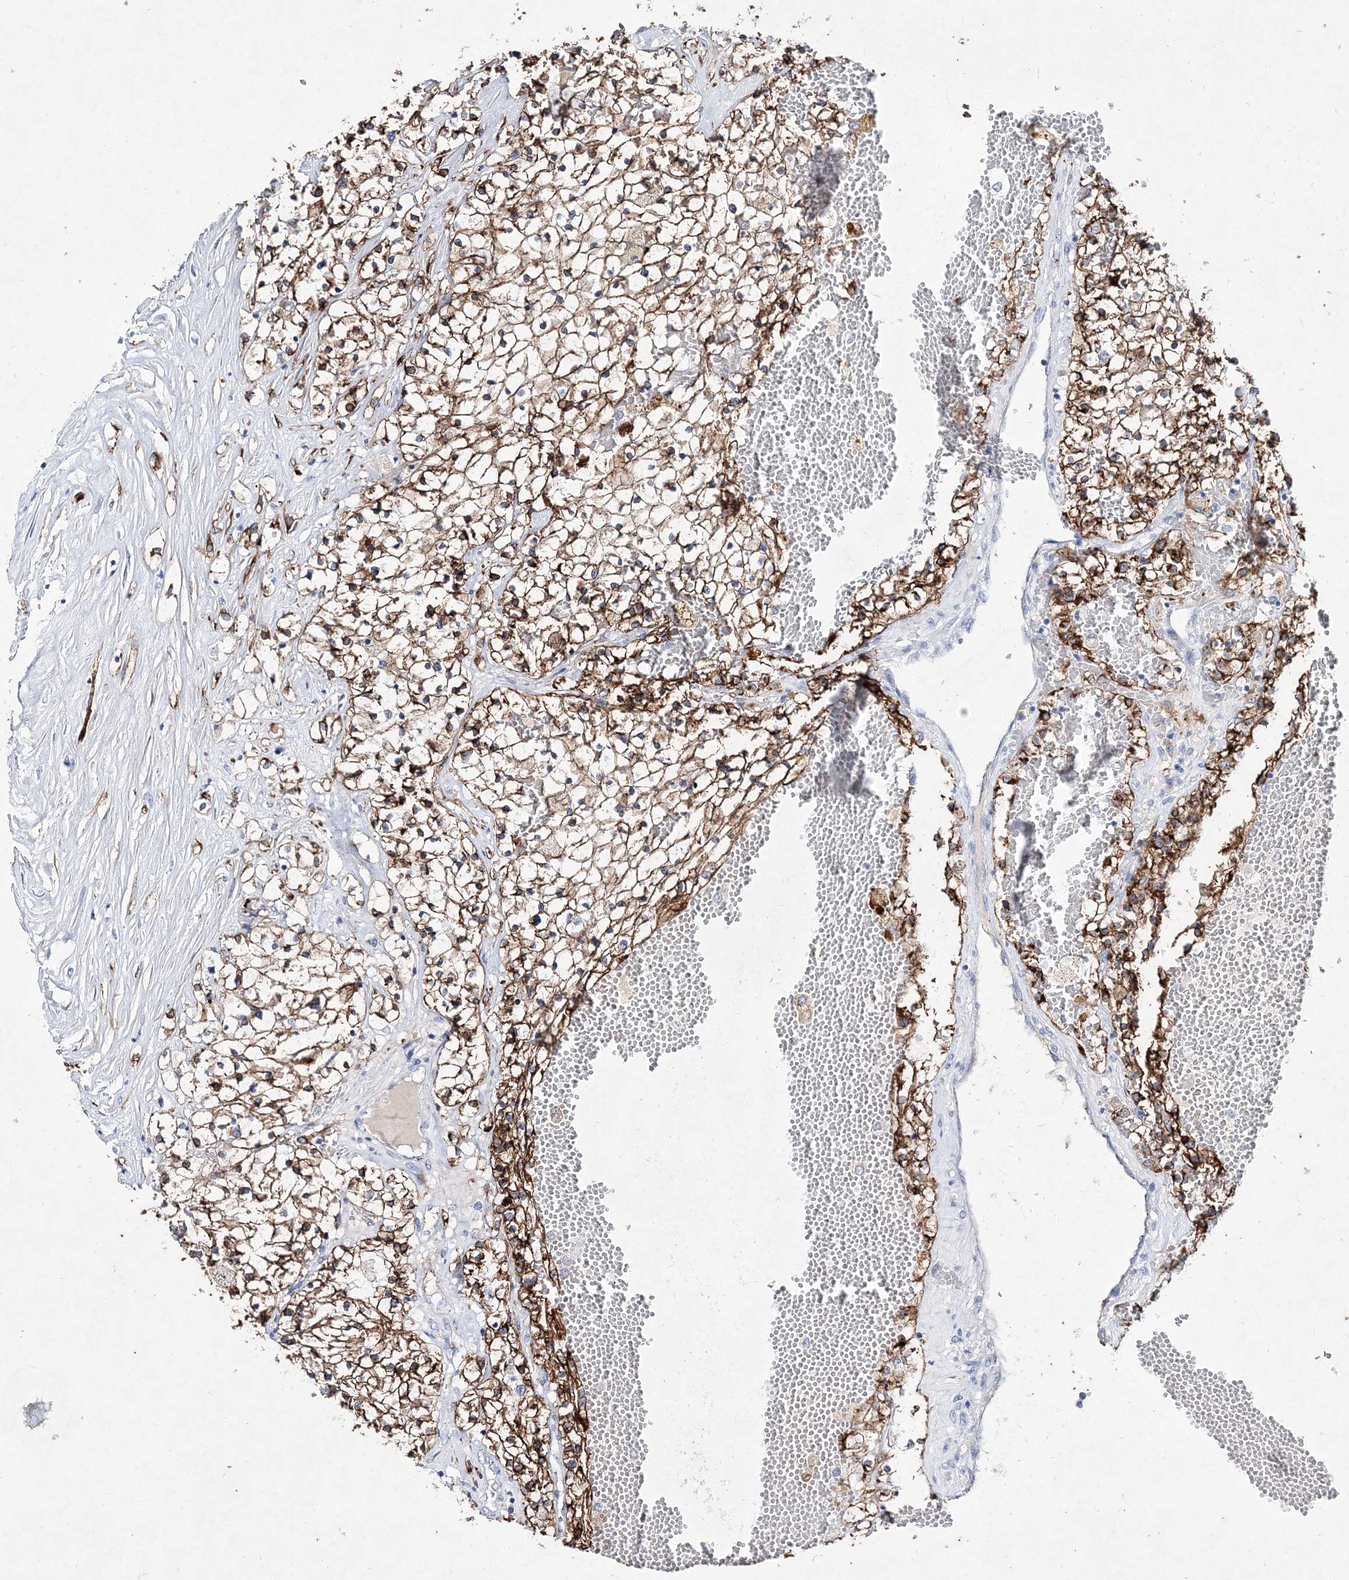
{"staining": {"intensity": "strong", "quantity": ">75%", "location": "cytoplasmic/membranous"}, "tissue": "renal cancer", "cell_type": "Tumor cells", "image_type": "cancer", "snomed": [{"axis": "morphology", "description": "Normal tissue, NOS"}, {"axis": "morphology", "description": "Adenocarcinoma, NOS"}, {"axis": "topography", "description": "Kidney"}], "caption": "Immunohistochemistry (IHC) micrograph of neoplastic tissue: human adenocarcinoma (renal) stained using immunohistochemistry reveals high levels of strong protein expression localized specifically in the cytoplasmic/membranous of tumor cells, appearing as a cytoplasmic/membranous brown color.", "gene": "SPINK7", "patient": {"sex": "male", "age": 68}}